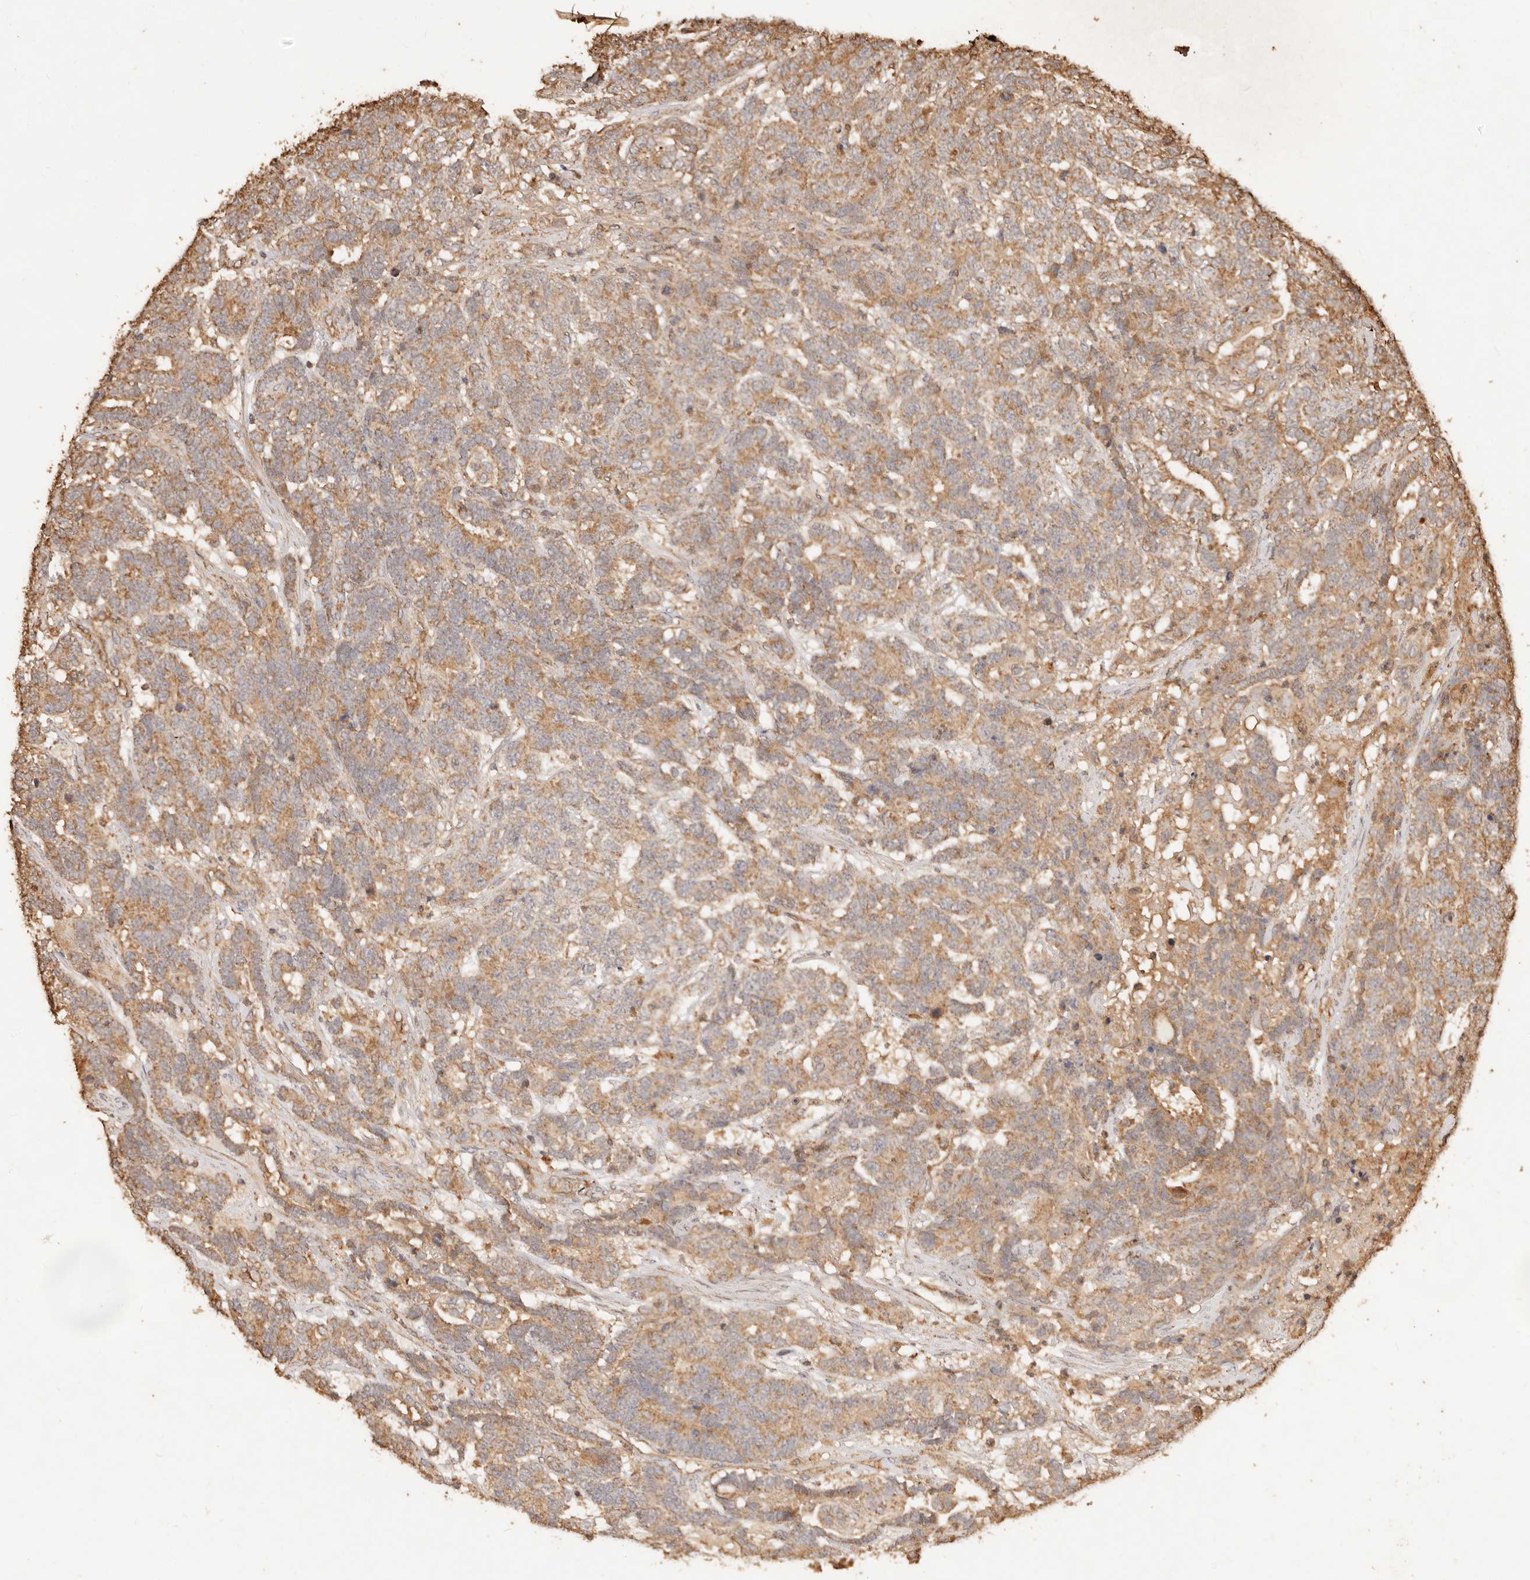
{"staining": {"intensity": "moderate", "quantity": ">75%", "location": "cytoplasmic/membranous"}, "tissue": "testis cancer", "cell_type": "Tumor cells", "image_type": "cancer", "snomed": [{"axis": "morphology", "description": "Carcinoma, Embryonal, NOS"}, {"axis": "topography", "description": "Testis"}], "caption": "Brown immunohistochemical staining in embryonal carcinoma (testis) shows moderate cytoplasmic/membranous expression in approximately >75% of tumor cells.", "gene": "FAM180B", "patient": {"sex": "male", "age": 26}}